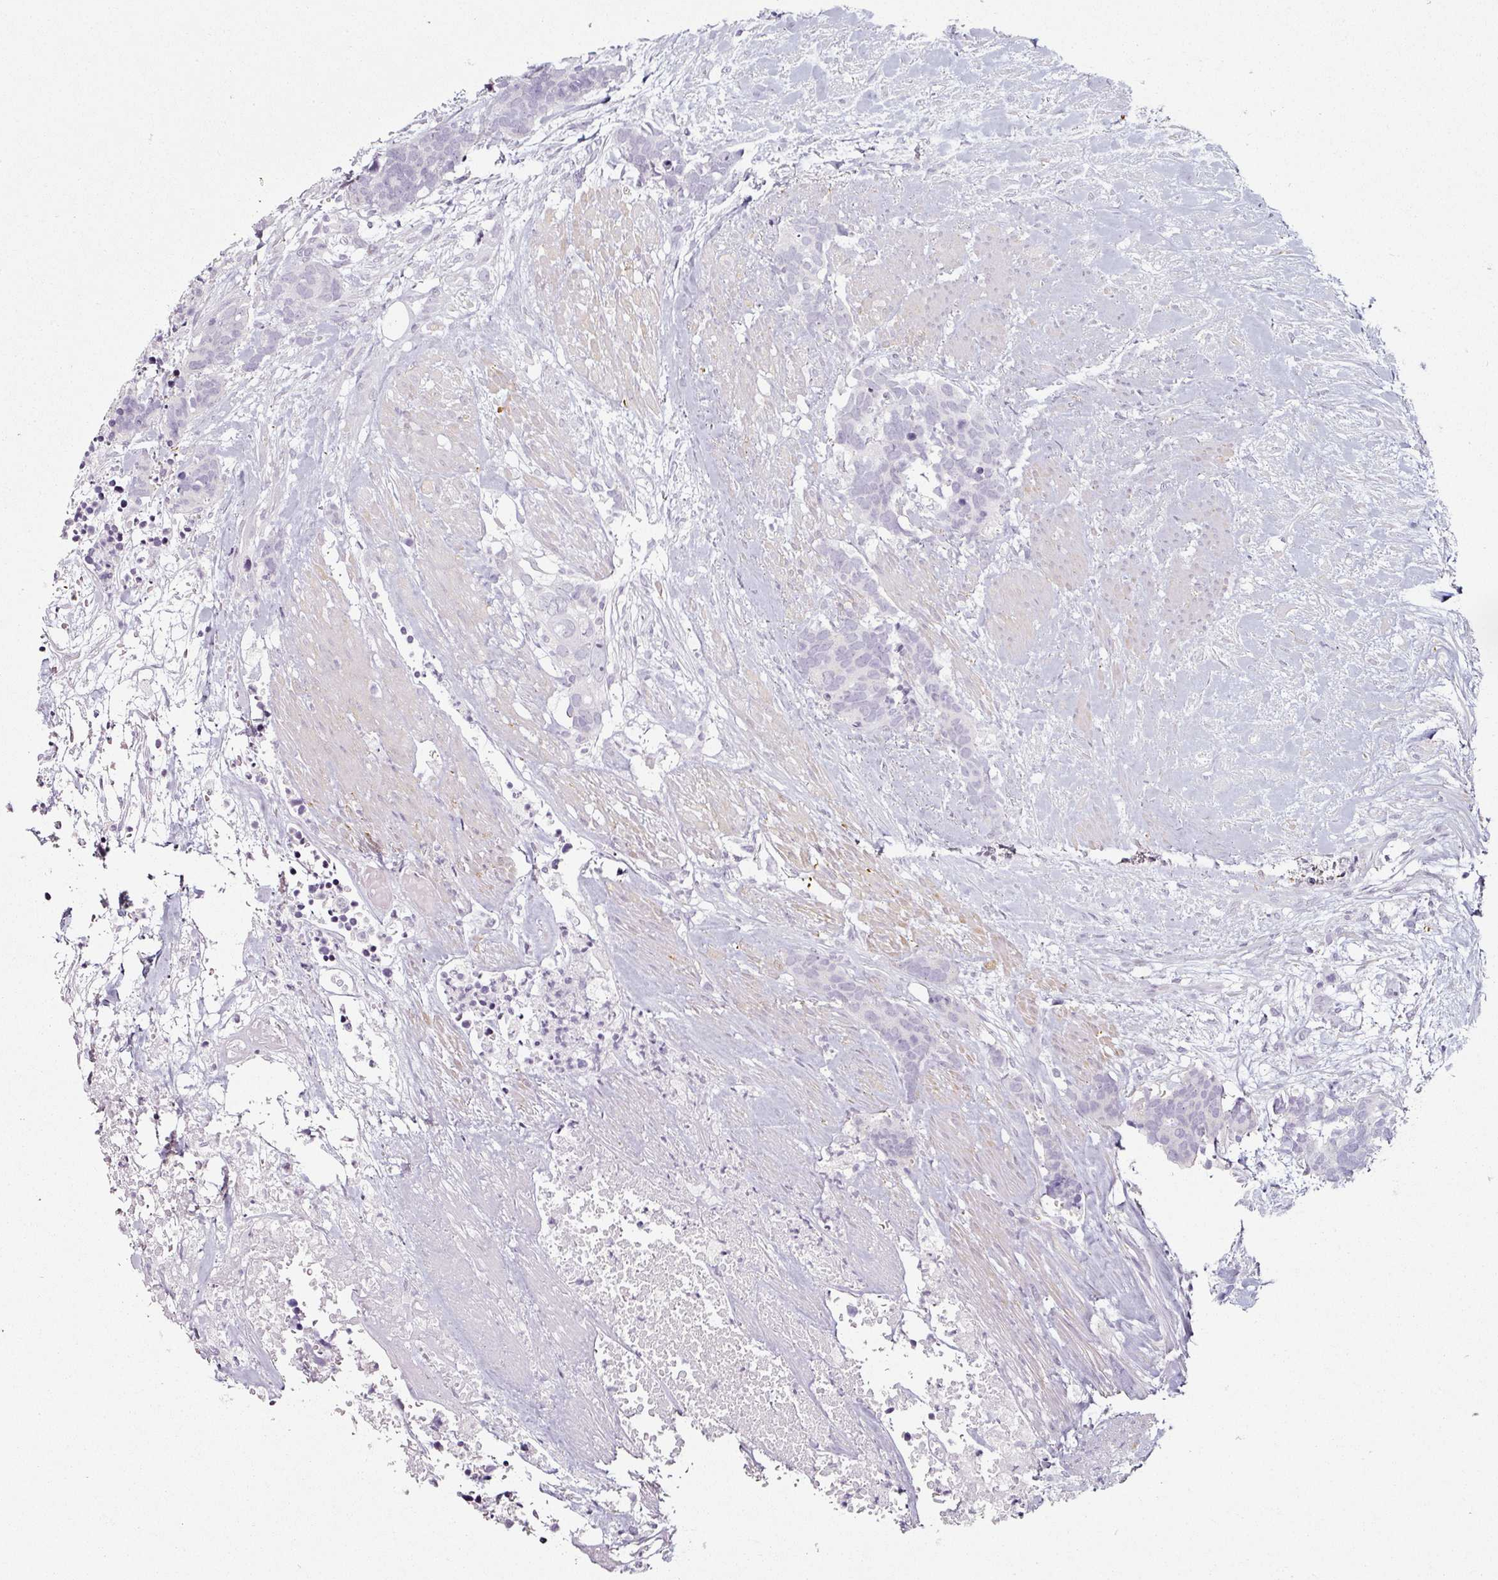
{"staining": {"intensity": "negative", "quantity": "none", "location": "none"}, "tissue": "carcinoid", "cell_type": "Tumor cells", "image_type": "cancer", "snomed": [{"axis": "morphology", "description": "Carcinoma, NOS"}, {"axis": "morphology", "description": "Carcinoid, malignant, NOS"}, {"axis": "topography", "description": "Prostate"}], "caption": "This is an immunohistochemistry histopathology image of carcinoid. There is no staining in tumor cells.", "gene": "CAP2", "patient": {"sex": "male", "age": 57}}